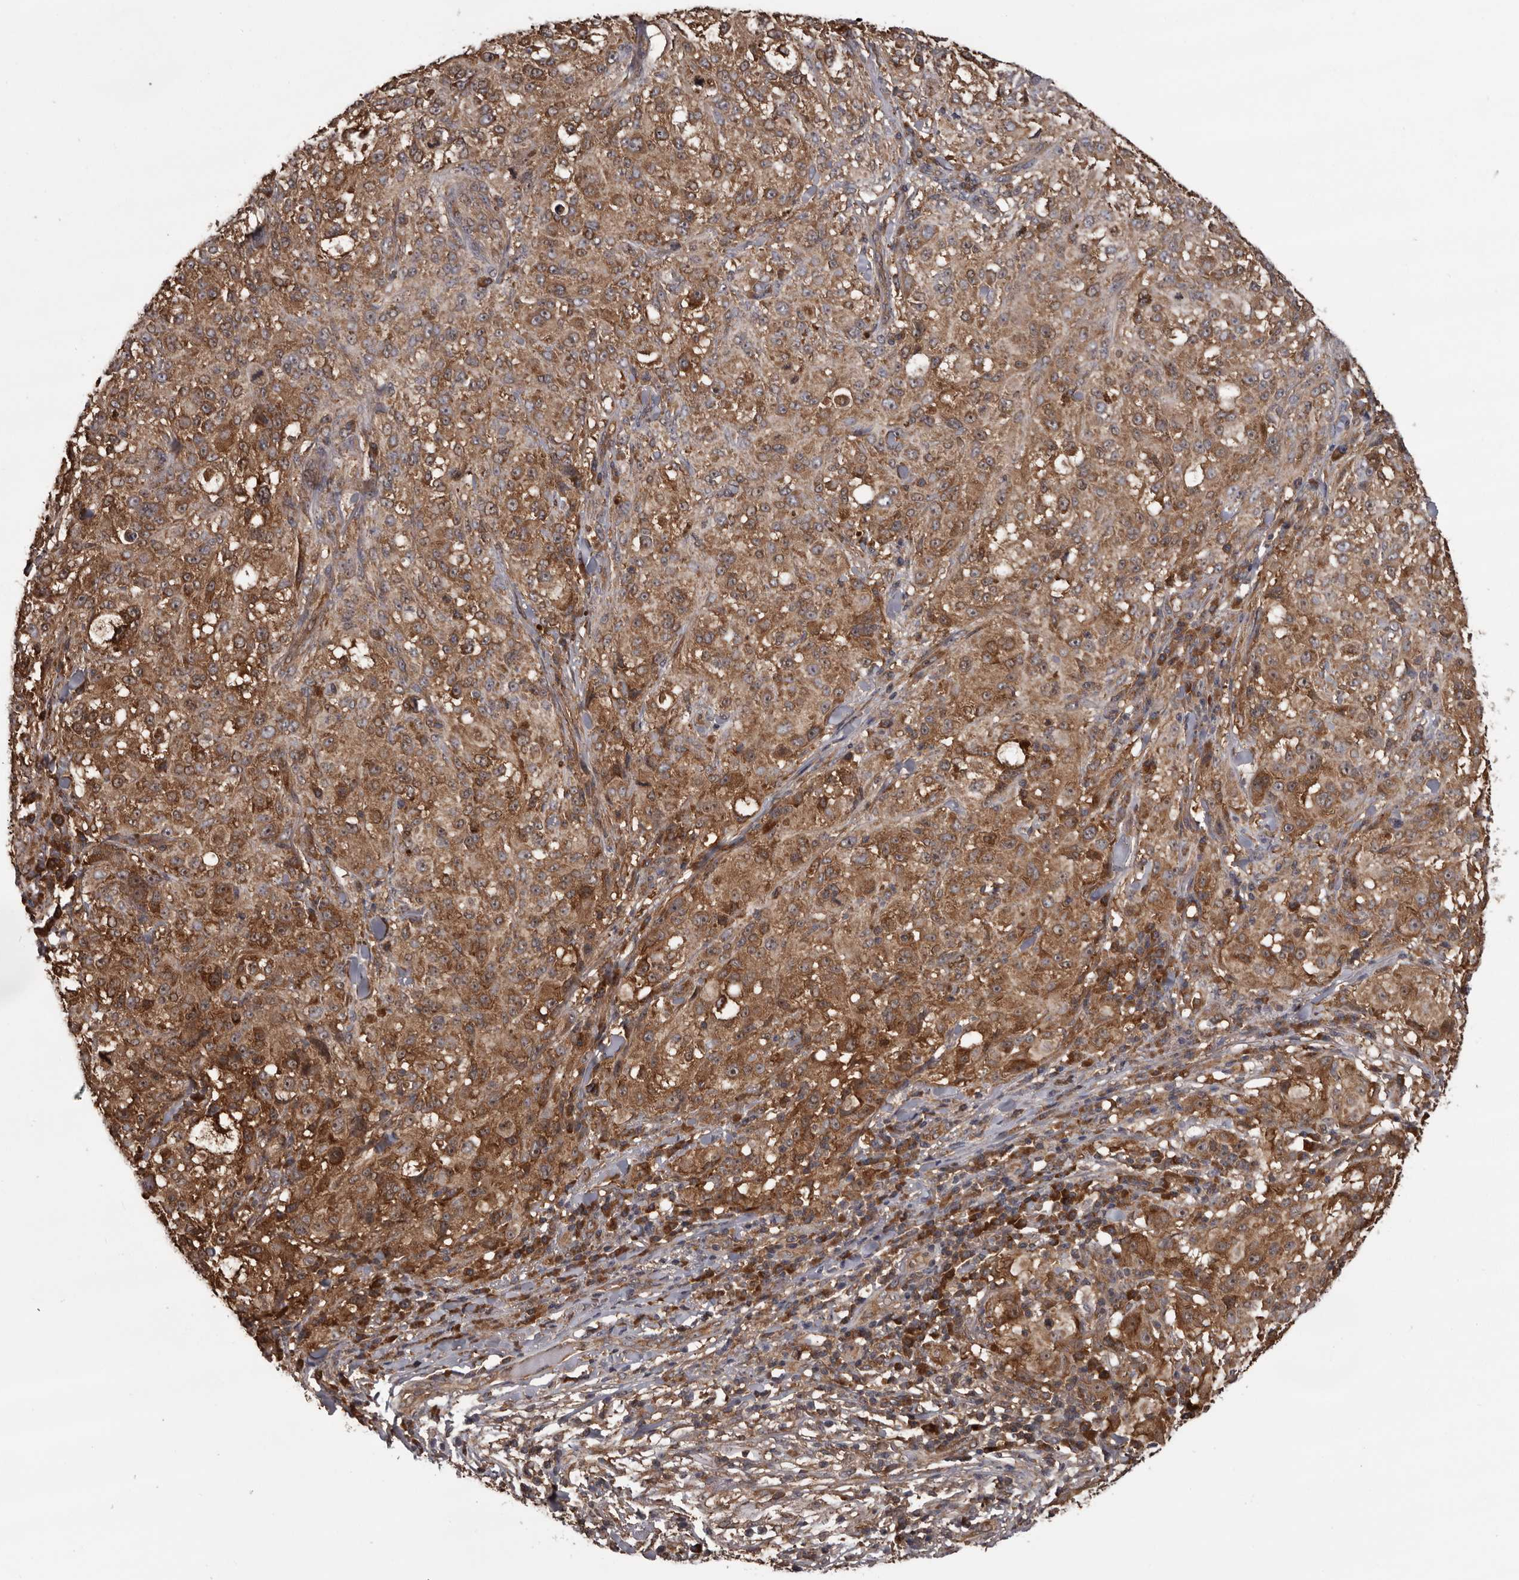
{"staining": {"intensity": "moderate", "quantity": ">75%", "location": "cytoplasmic/membranous"}, "tissue": "melanoma", "cell_type": "Tumor cells", "image_type": "cancer", "snomed": [{"axis": "morphology", "description": "Necrosis, NOS"}, {"axis": "morphology", "description": "Malignant melanoma, NOS"}, {"axis": "topography", "description": "Skin"}], "caption": "IHC of human malignant melanoma reveals medium levels of moderate cytoplasmic/membranous expression in approximately >75% of tumor cells. The staining was performed using DAB, with brown indicating positive protein expression. Nuclei are stained blue with hematoxylin.", "gene": "DARS1", "patient": {"sex": "female", "age": 87}}